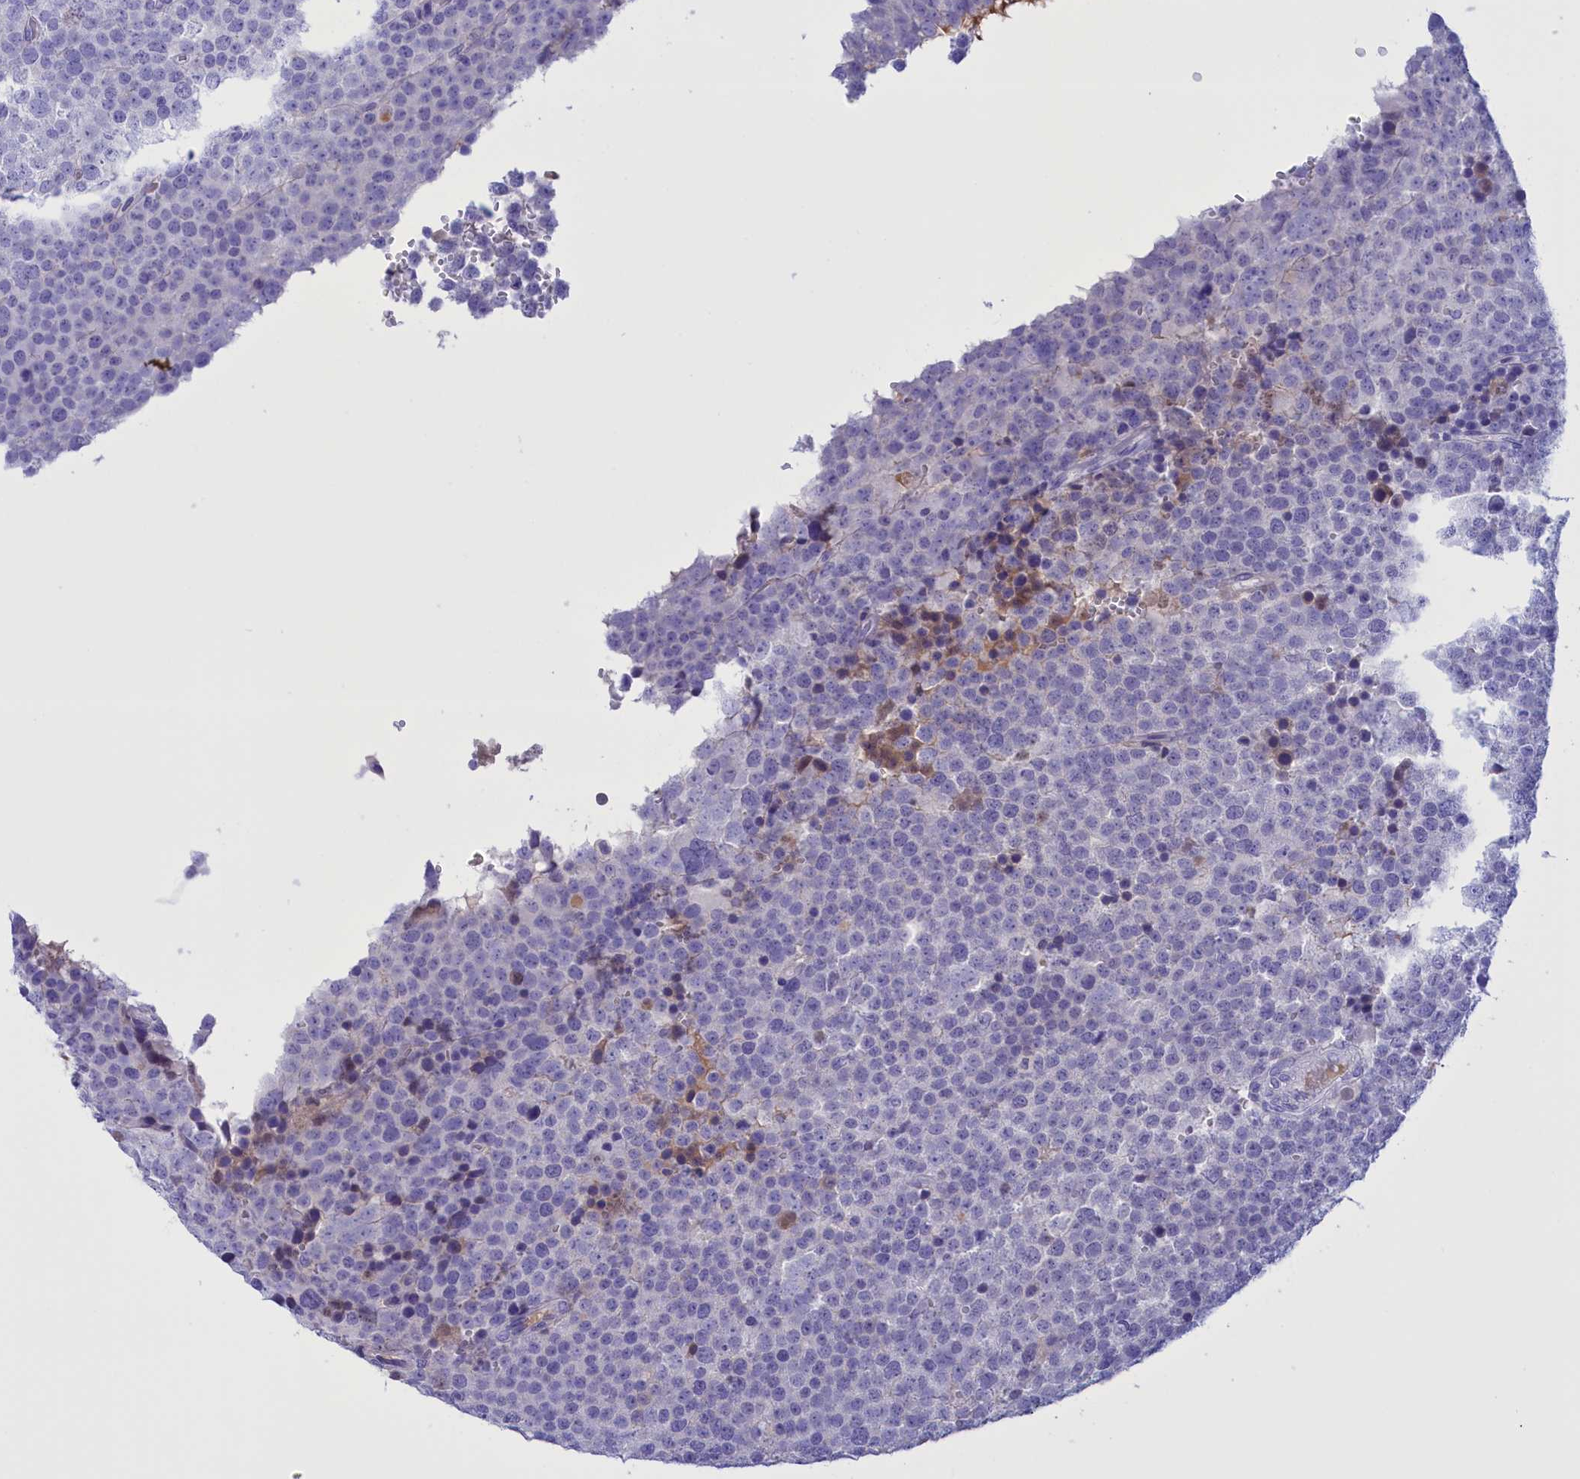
{"staining": {"intensity": "negative", "quantity": "none", "location": "none"}, "tissue": "testis cancer", "cell_type": "Tumor cells", "image_type": "cancer", "snomed": [{"axis": "morphology", "description": "Seminoma, NOS"}, {"axis": "topography", "description": "Testis"}], "caption": "Immunohistochemical staining of human seminoma (testis) displays no significant expression in tumor cells. (Immunohistochemistry, brightfield microscopy, high magnification).", "gene": "PROK2", "patient": {"sex": "male", "age": 71}}